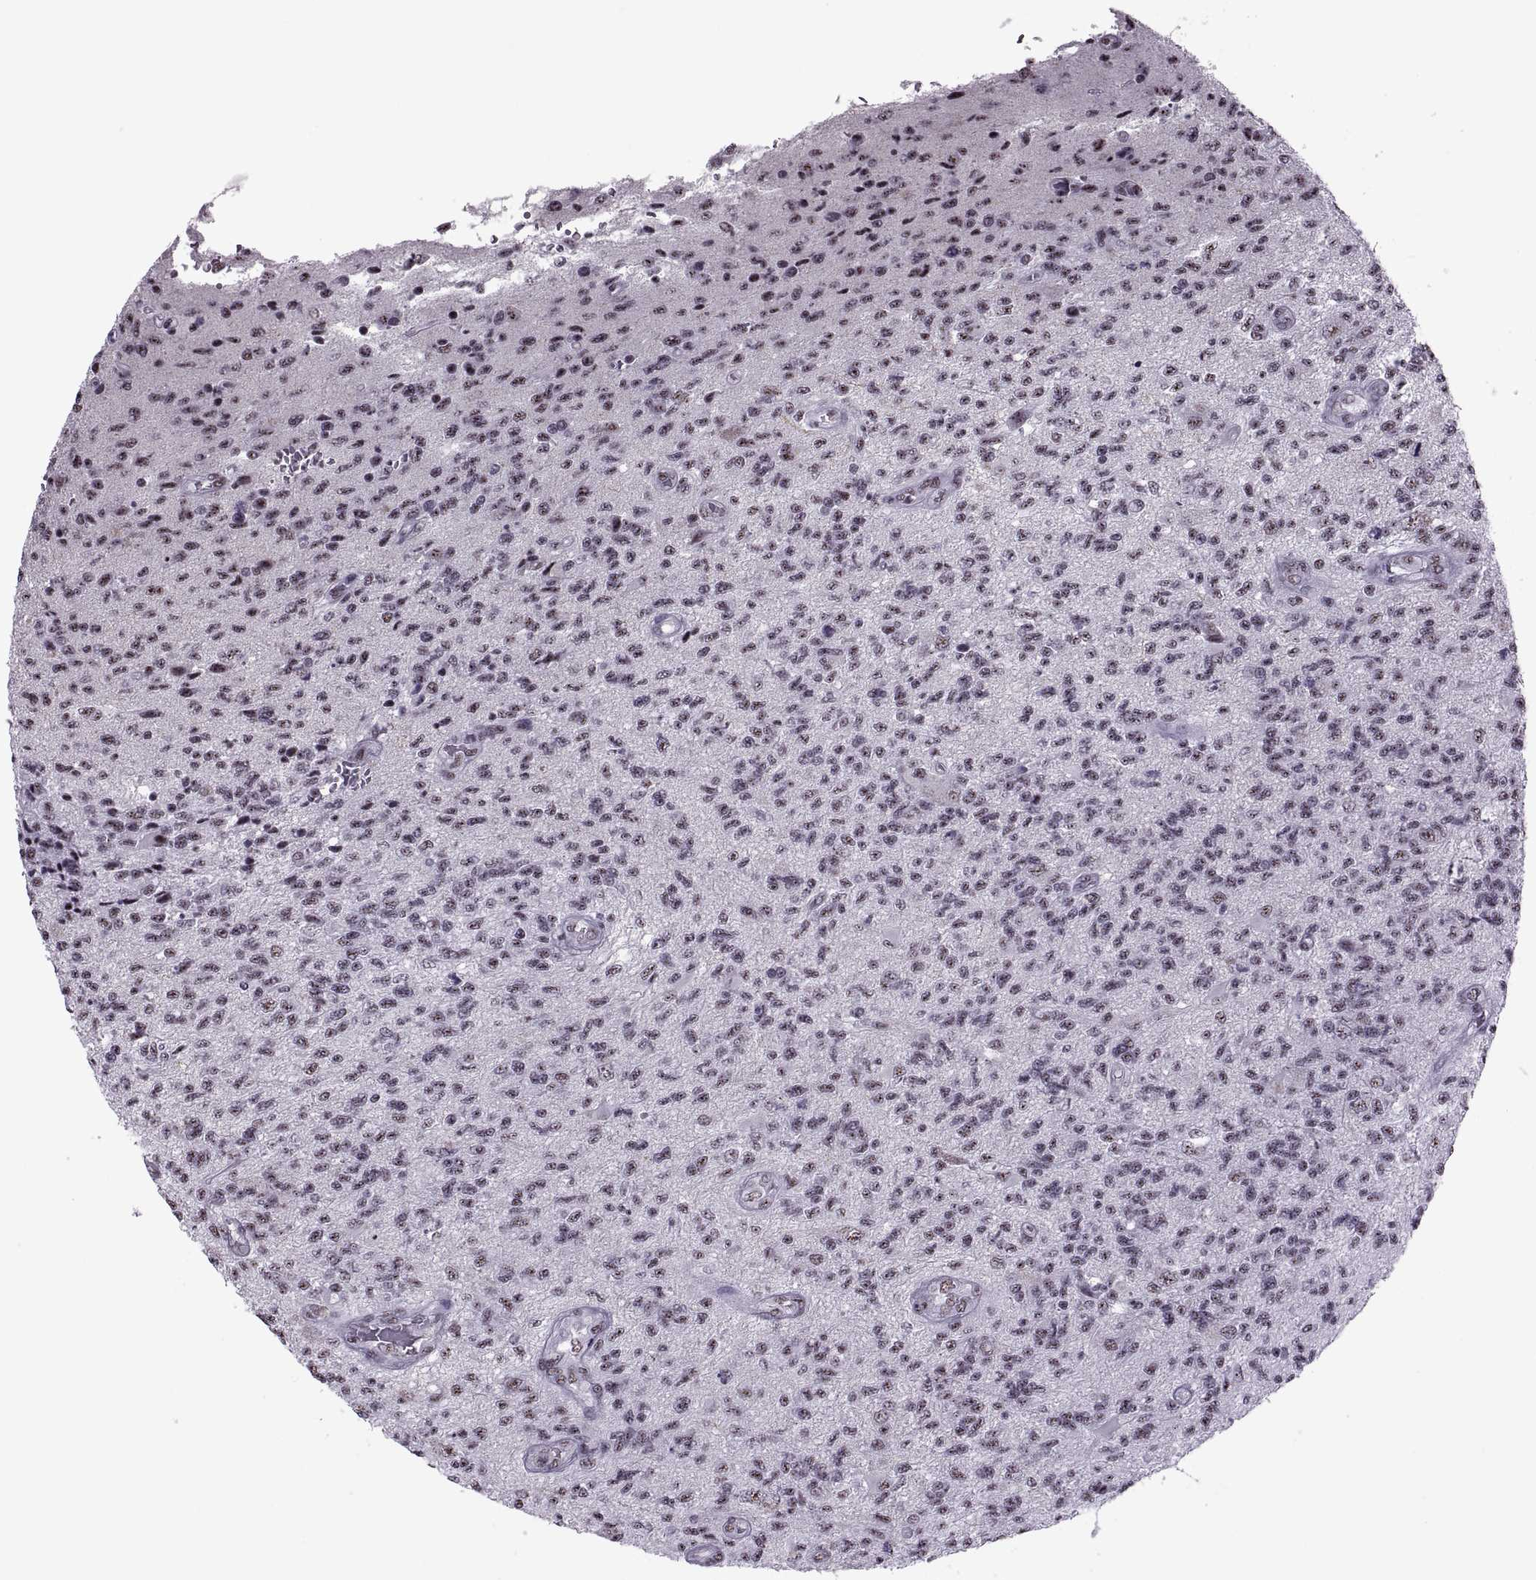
{"staining": {"intensity": "weak", "quantity": ">75%", "location": "nuclear"}, "tissue": "glioma", "cell_type": "Tumor cells", "image_type": "cancer", "snomed": [{"axis": "morphology", "description": "Glioma, malignant, High grade"}, {"axis": "topography", "description": "Brain"}], "caption": "Protein expression analysis of human malignant glioma (high-grade) reveals weak nuclear positivity in approximately >75% of tumor cells.", "gene": "MAGEA4", "patient": {"sex": "male", "age": 56}}